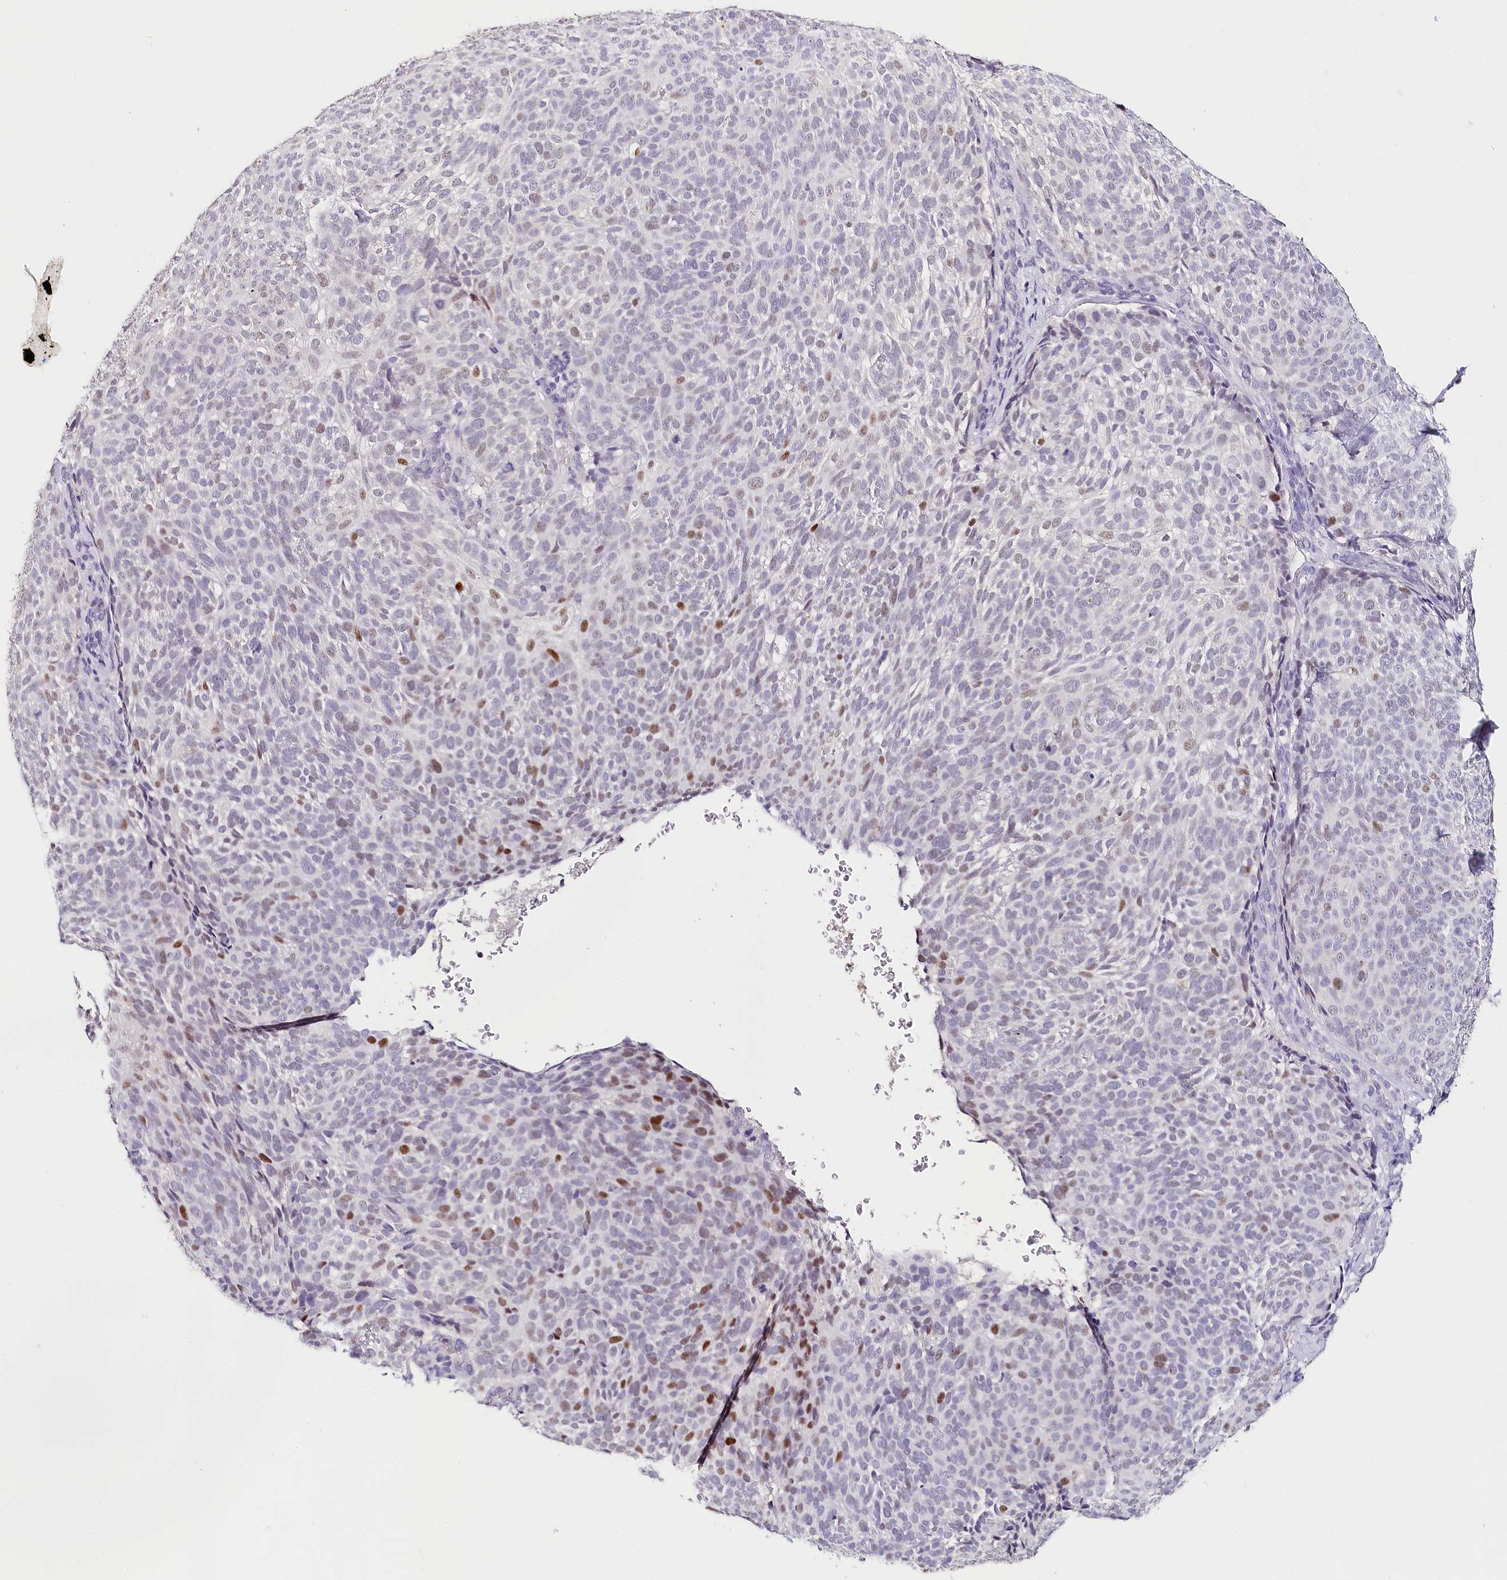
{"staining": {"intensity": "moderate", "quantity": "<25%", "location": "nuclear"}, "tissue": "skin cancer", "cell_type": "Tumor cells", "image_type": "cancer", "snomed": [{"axis": "morphology", "description": "Basal cell carcinoma"}, {"axis": "topography", "description": "Skin"}], "caption": "A brown stain shows moderate nuclear positivity of a protein in human skin cancer (basal cell carcinoma) tumor cells.", "gene": "TP53", "patient": {"sex": "male", "age": 85}}